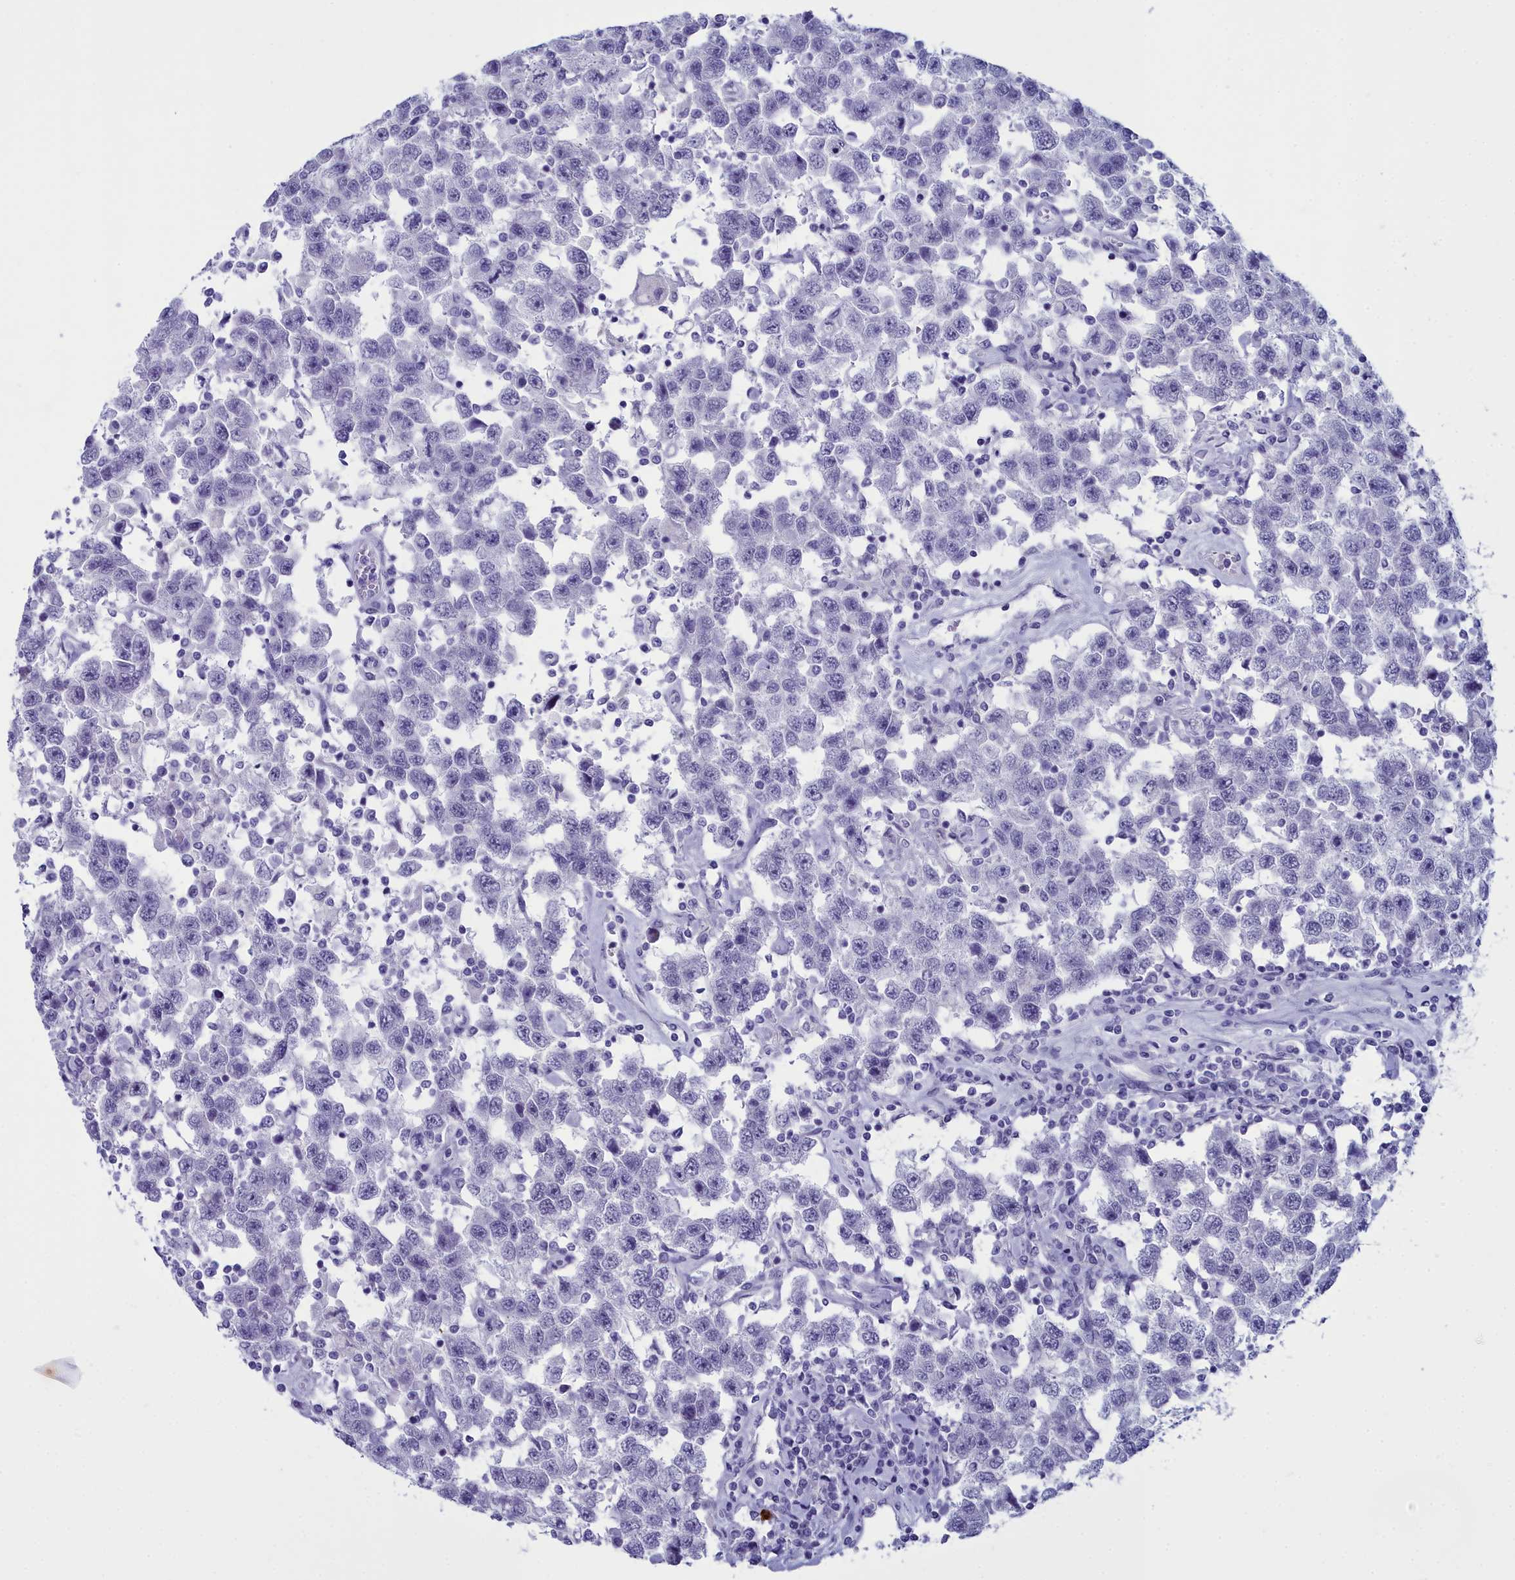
{"staining": {"intensity": "negative", "quantity": "none", "location": "none"}, "tissue": "testis cancer", "cell_type": "Tumor cells", "image_type": "cancer", "snomed": [{"axis": "morphology", "description": "Seminoma, NOS"}, {"axis": "topography", "description": "Testis"}], "caption": "A micrograph of human testis cancer (seminoma) is negative for staining in tumor cells.", "gene": "MAP6", "patient": {"sex": "male", "age": 41}}